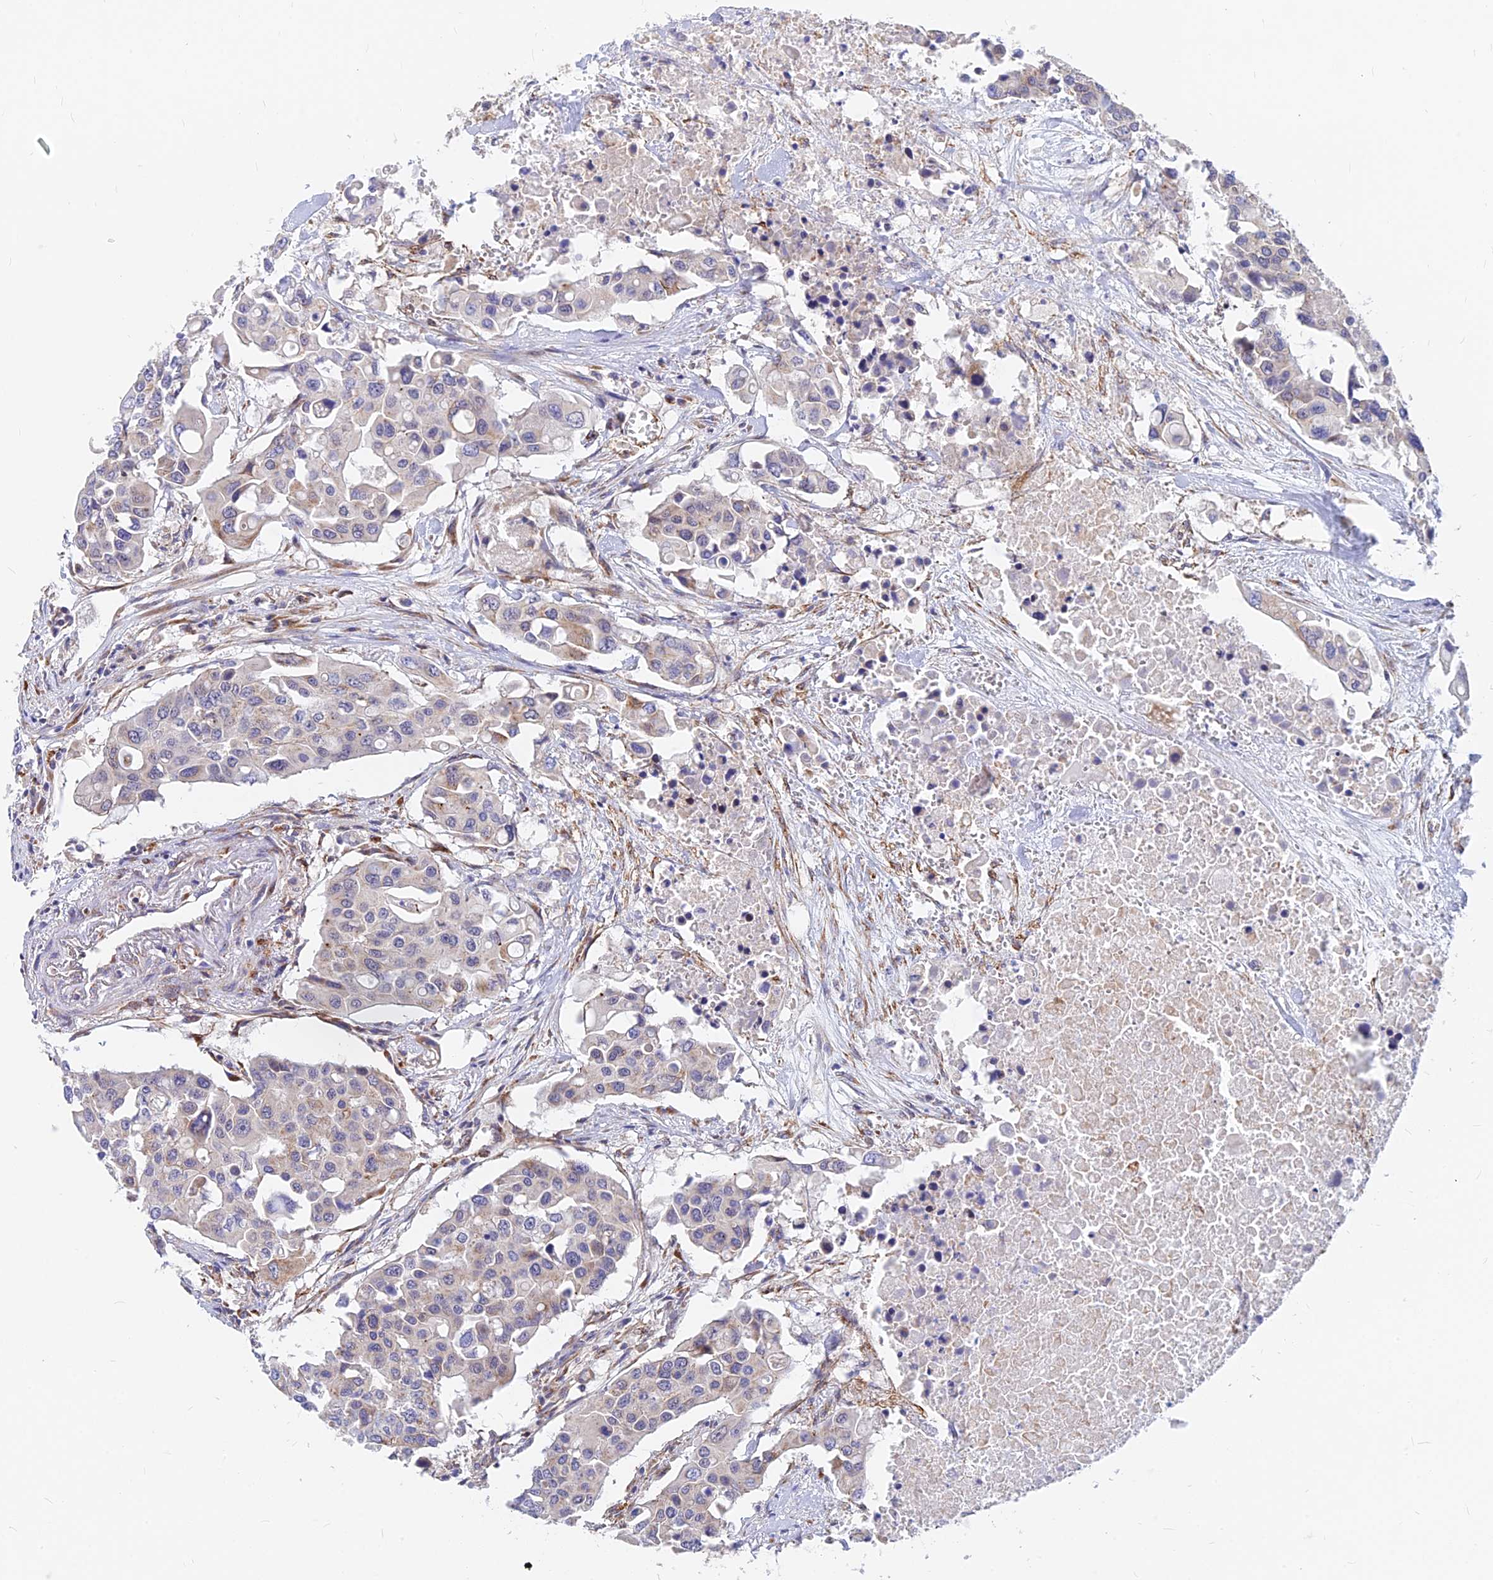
{"staining": {"intensity": "weak", "quantity": "<25%", "location": "cytoplasmic/membranous"}, "tissue": "colorectal cancer", "cell_type": "Tumor cells", "image_type": "cancer", "snomed": [{"axis": "morphology", "description": "Adenocarcinoma, NOS"}, {"axis": "topography", "description": "Colon"}], "caption": "This histopathology image is of adenocarcinoma (colorectal) stained with immunohistochemistry to label a protein in brown with the nuclei are counter-stained blue. There is no expression in tumor cells.", "gene": "VSTM2L", "patient": {"sex": "male", "age": 77}}